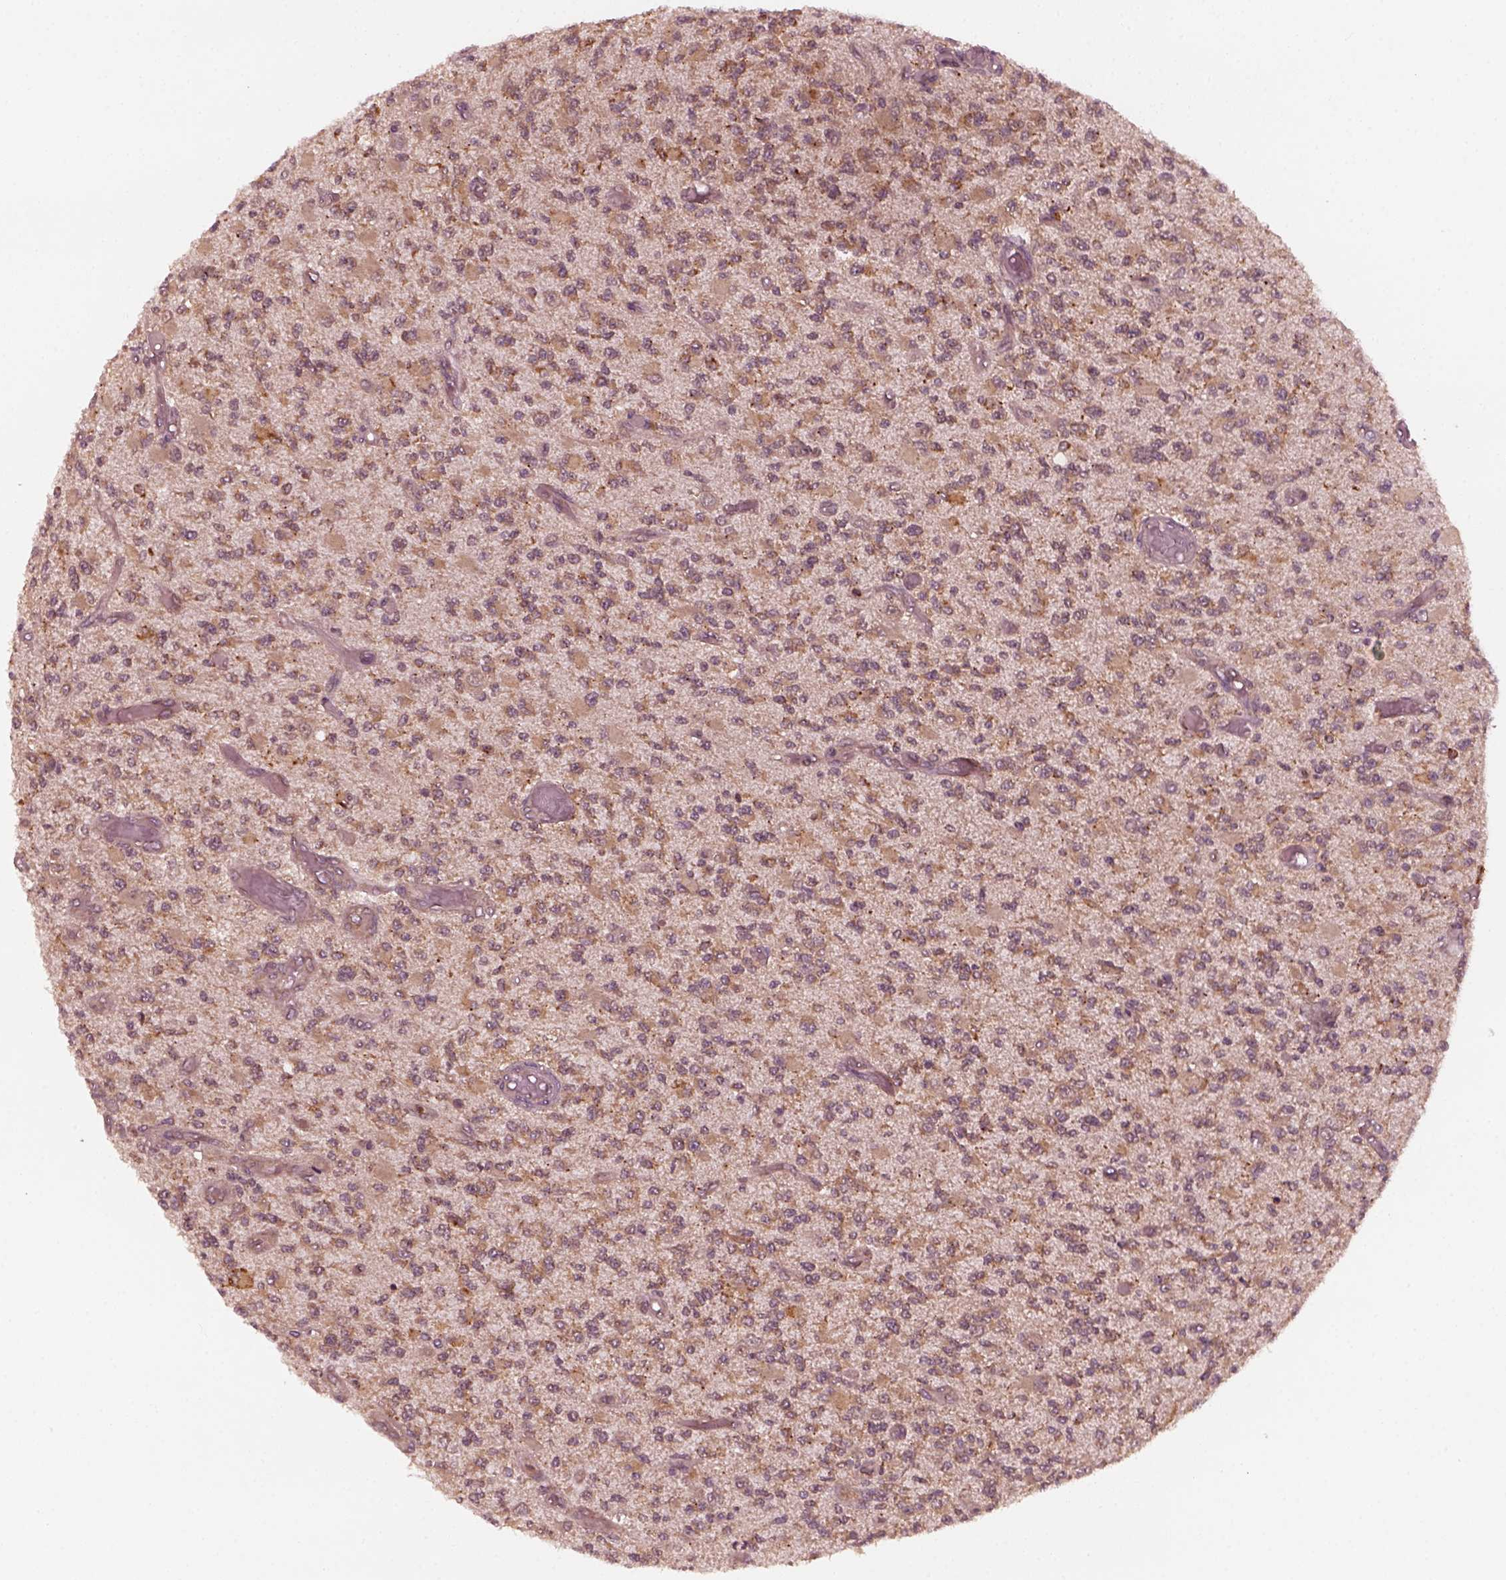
{"staining": {"intensity": "moderate", "quantity": "25%-75%", "location": "cytoplasmic/membranous"}, "tissue": "glioma", "cell_type": "Tumor cells", "image_type": "cancer", "snomed": [{"axis": "morphology", "description": "Glioma, malignant, High grade"}, {"axis": "topography", "description": "Brain"}], "caption": "Immunohistochemistry (IHC) histopathology image of neoplastic tissue: human malignant high-grade glioma stained using immunohistochemistry demonstrates medium levels of moderate protein expression localized specifically in the cytoplasmic/membranous of tumor cells, appearing as a cytoplasmic/membranous brown color.", "gene": "FAF2", "patient": {"sex": "female", "age": 63}}